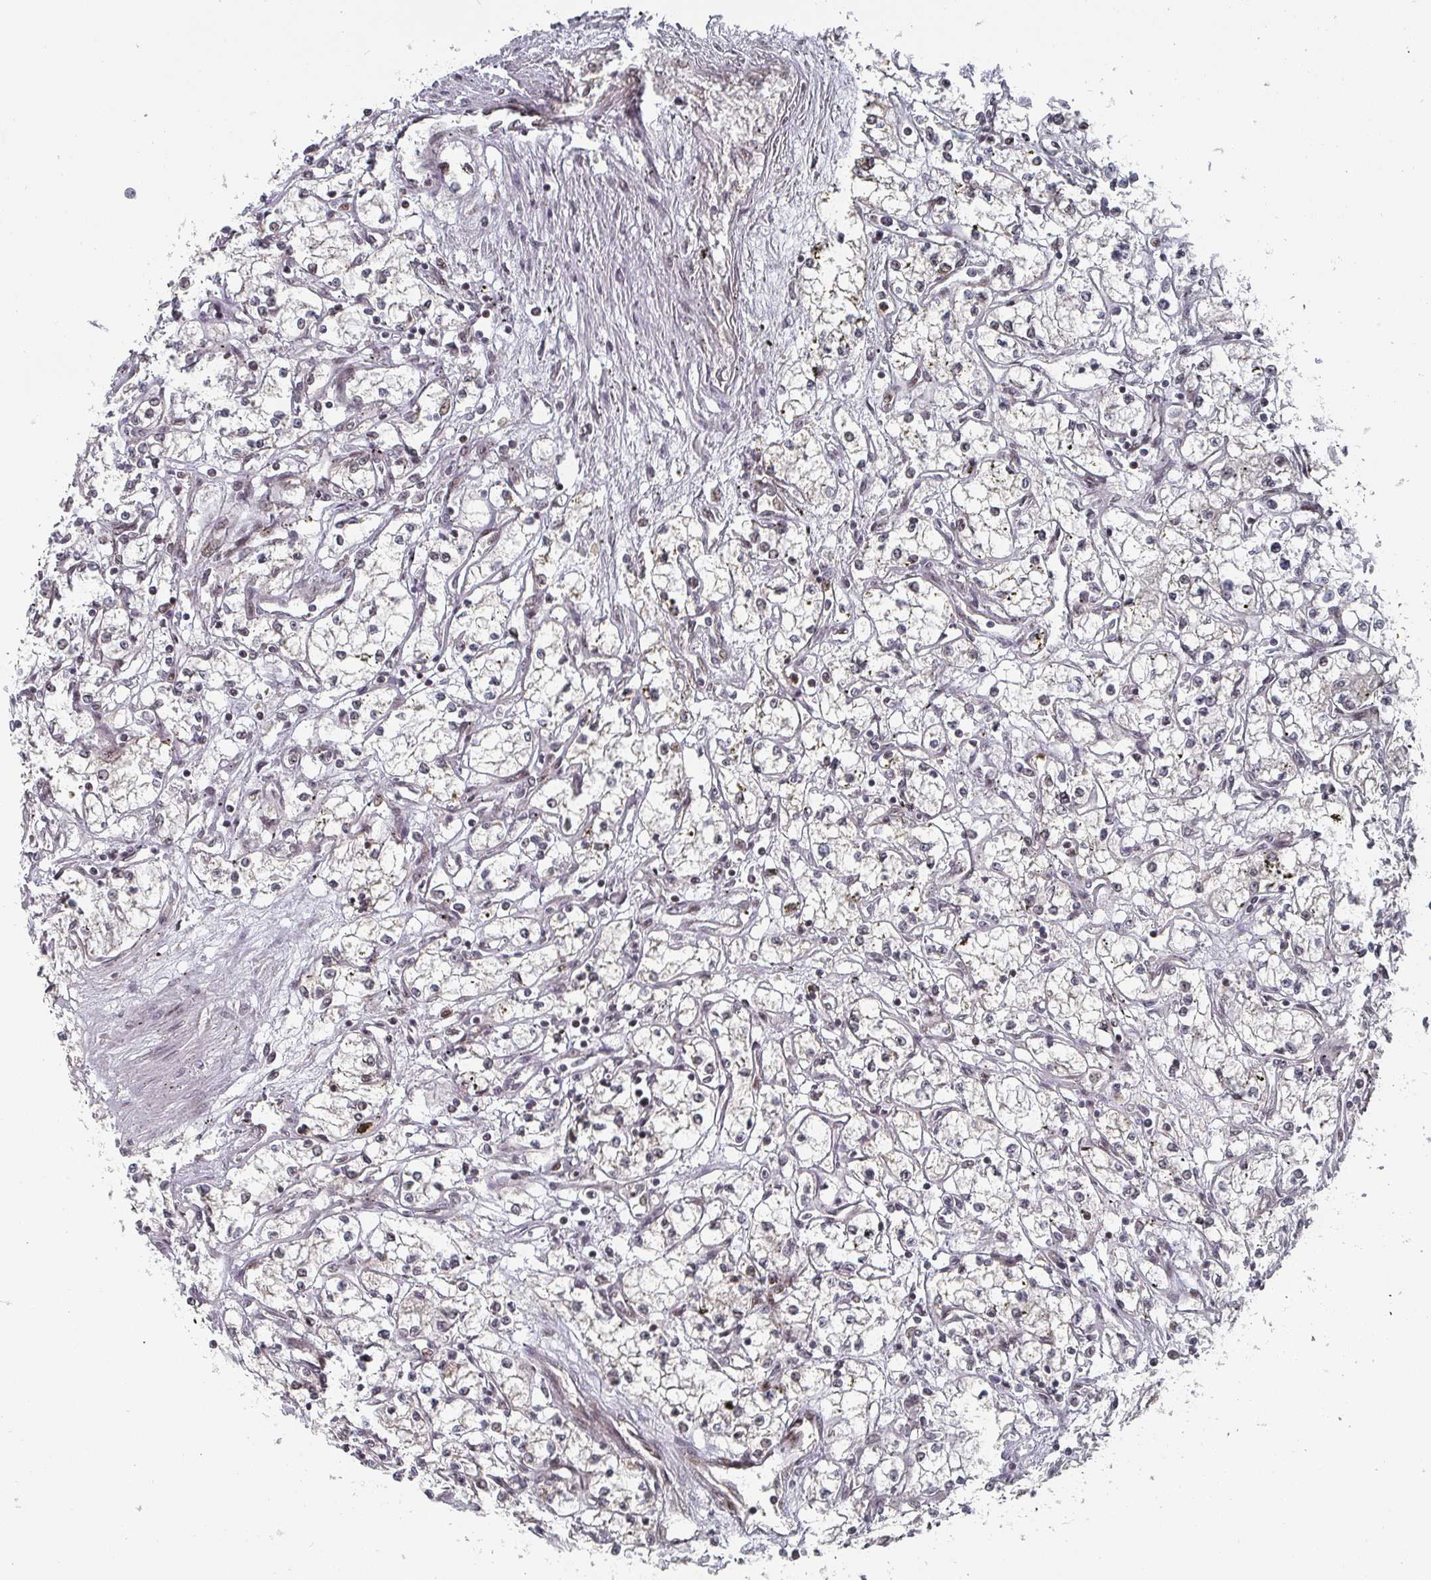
{"staining": {"intensity": "negative", "quantity": "none", "location": "none"}, "tissue": "renal cancer", "cell_type": "Tumor cells", "image_type": "cancer", "snomed": [{"axis": "morphology", "description": "Adenocarcinoma, NOS"}, {"axis": "topography", "description": "Kidney"}], "caption": "DAB immunohistochemical staining of renal adenocarcinoma exhibits no significant positivity in tumor cells.", "gene": "KIF1C", "patient": {"sex": "male", "age": 59}}